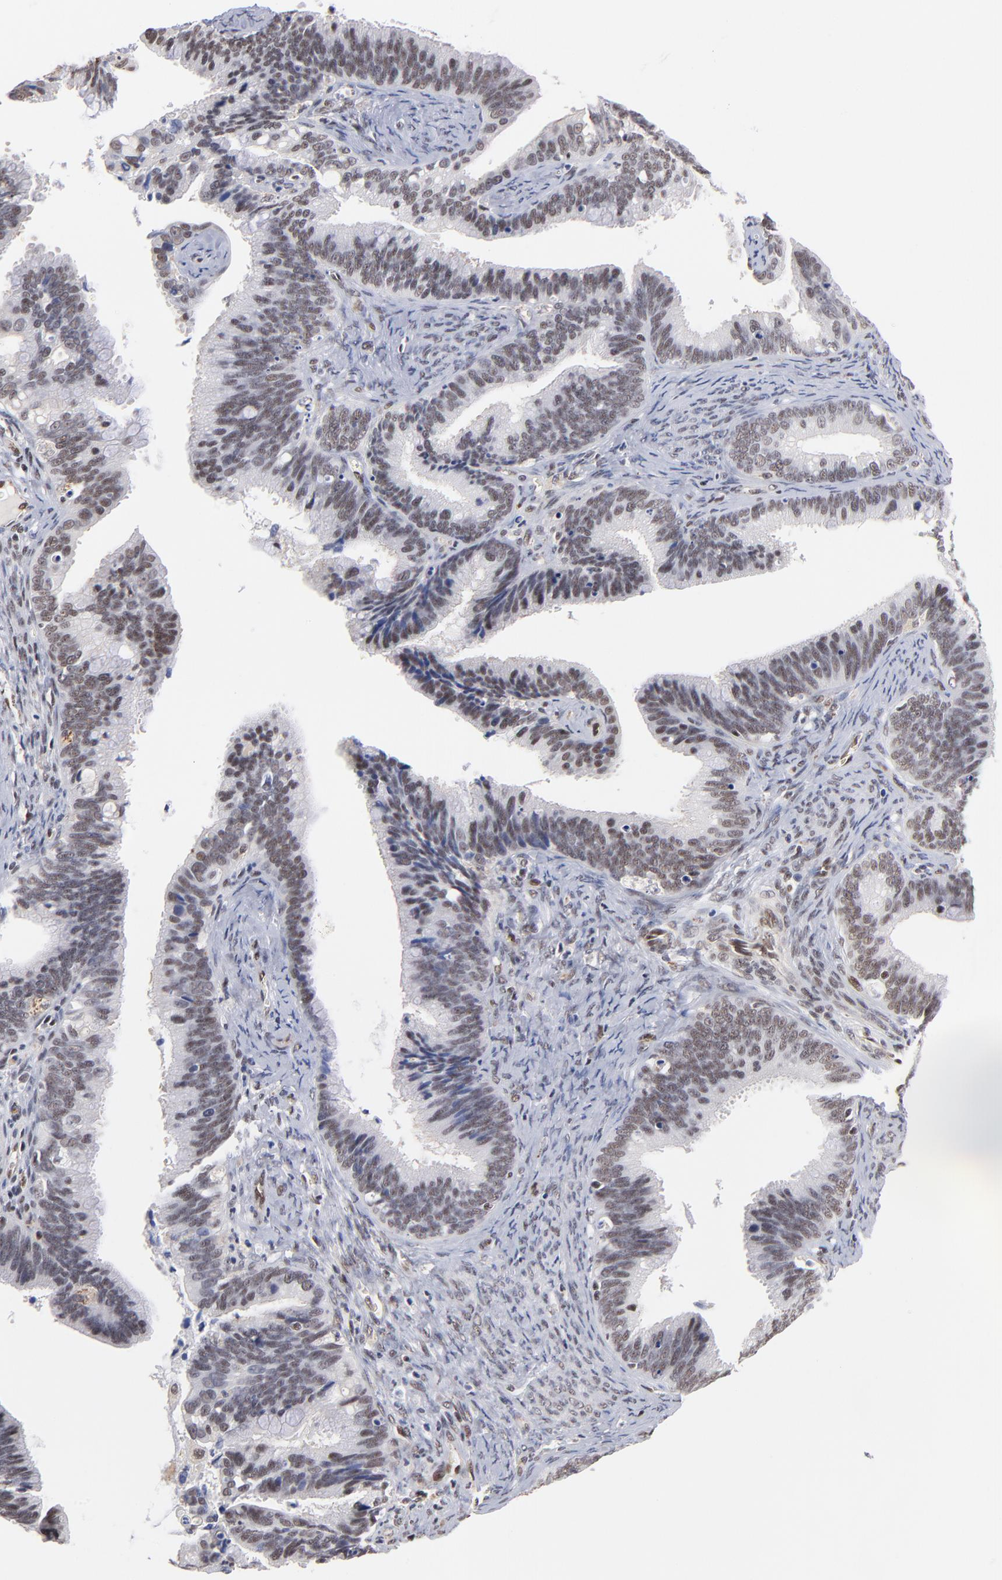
{"staining": {"intensity": "weak", "quantity": ">75%", "location": "nuclear"}, "tissue": "cervical cancer", "cell_type": "Tumor cells", "image_type": "cancer", "snomed": [{"axis": "morphology", "description": "Adenocarcinoma, NOS"}, {"axis": "topography", "description": "Cervix"}], "caption": "Adenocarcinoma (cervical) stained with a brown dye demonstrates weak nuclear positive staining in about >75% of tumor cells.", "gene": "GABPA", "patient": {"sex": "female", "age": 47}}